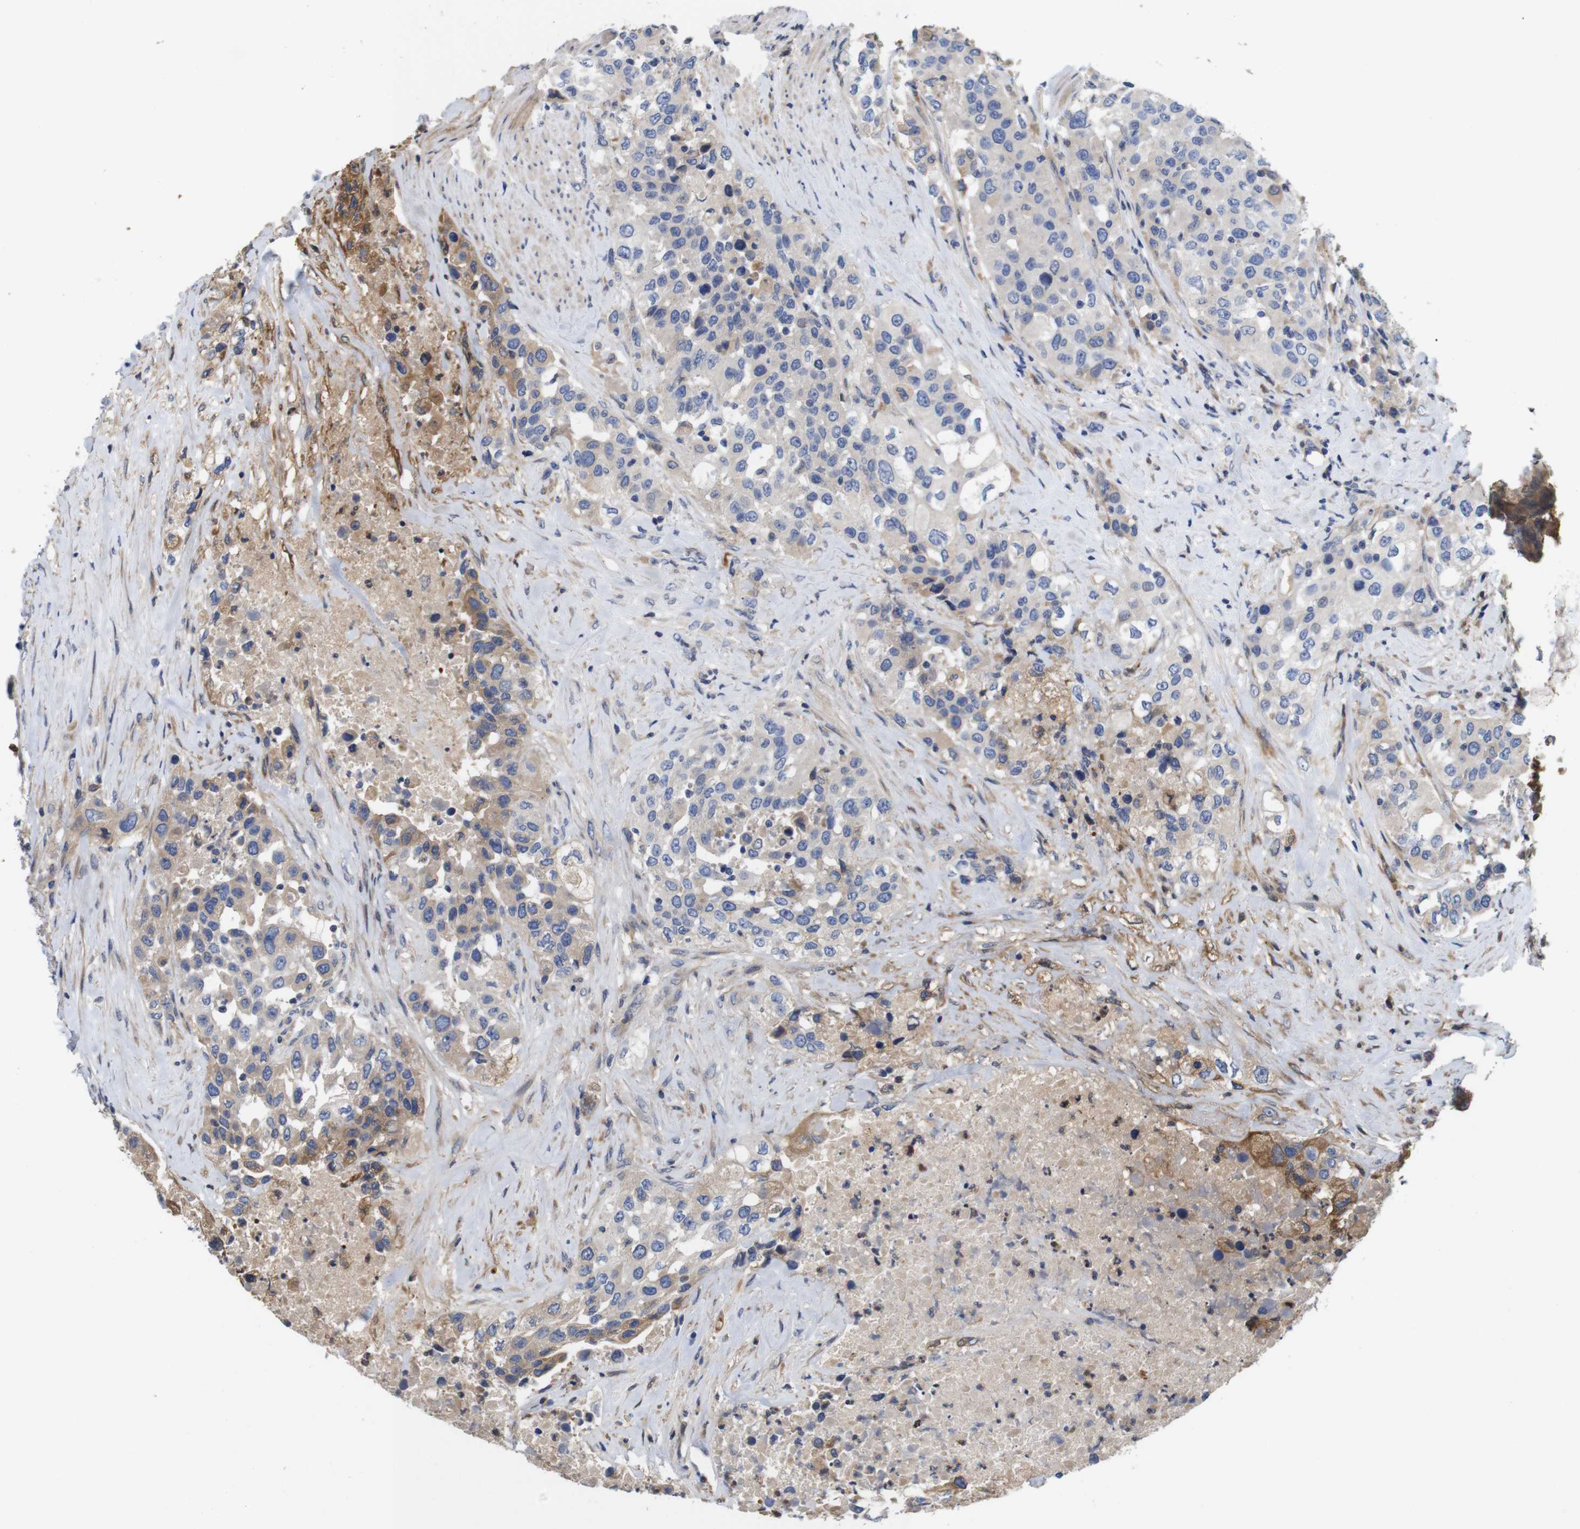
{"staining": {"intensity": "moderate", "quantity": "<25%", "location": "cytoplasmic/membranous"}, "tissue": "urothelial cancer", "cell_type": "Tumor cells", "image_type": "cancer", "snomed": [{"axis": "morphology", "description": "Urothelial carcinoma, High grade"}, {"axis": "topography", "description": "Urinary bladder"}], "caption": "Protein expression analysis of urothelial carcinoma (high-grade) reveals moderate cytoplasmic/membranous positivity in about <25% of tumor cells.", "gene": "SPRY3", "patient": {"sex": "female", "age": 80}}